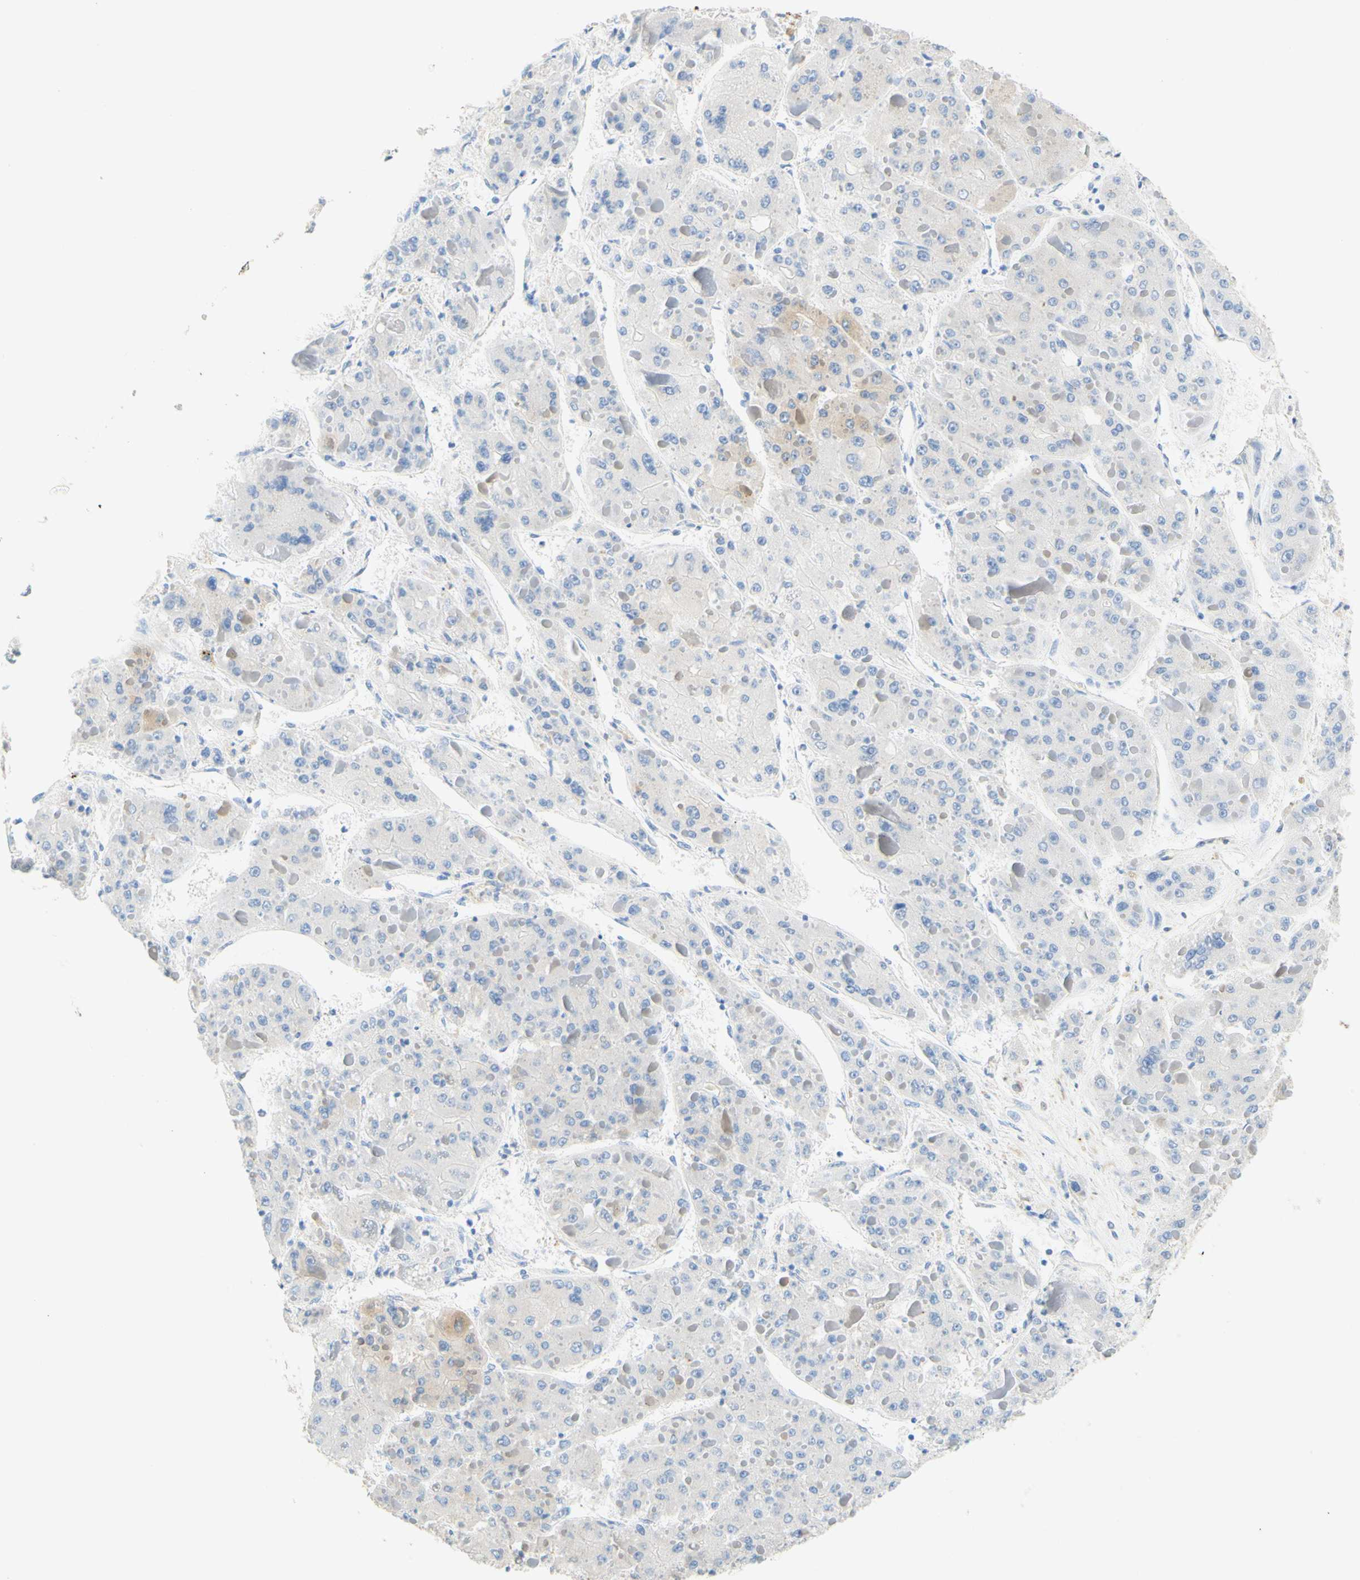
{"staining": {"intensity": "weak", "quantity": "<25%", "location": "cytoplasmic/membranous"}, "tissue": "liver cancer", "cell_type": "Tumor cells", "image_type": "cancer", "snomed": [{"axis": "morphology", "description": "Carcinoma, Hepatocellular, NOS"}, {"axis": "topography", "description": "Liver"}], "caption": "This image is of liver hepatocellular carcinoma stained with immunohistochemistry (IHC) to label a protein in brown with the nuclei are counter-stained blue. There is no staining in tumor cells. The staining was performed using DAB to visualize the protein expression in brown, while the nuclei were stained in blue with hematoxylin (Magnification: 20x).", "gene": "SLC46A1", "patient": {"sex": "female", "age": 73}}